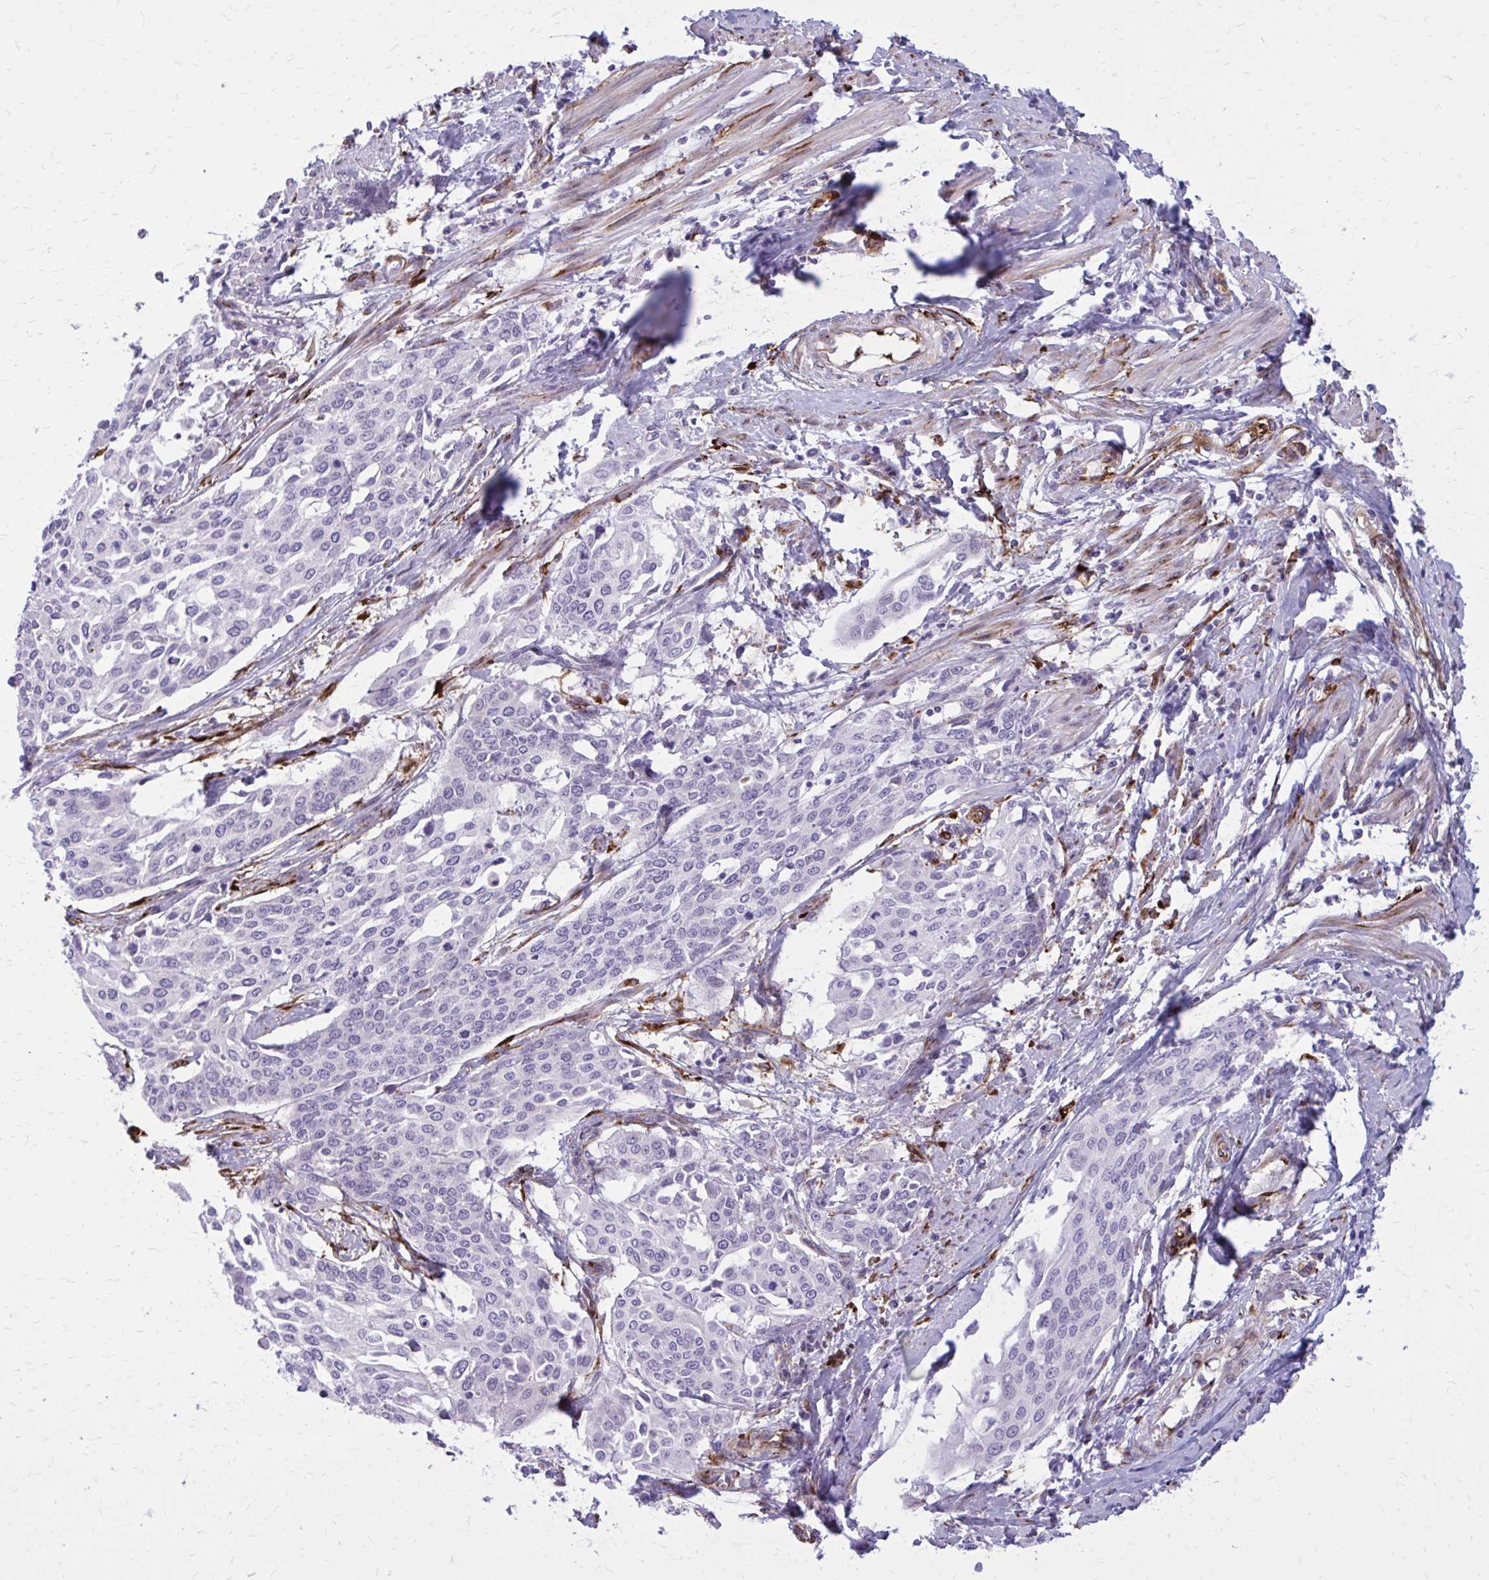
{"staining": {"intensity": "negative", "quantity": "none", "location": "none"}, "tissue": "cervical cancer", "cell_type": "Tumor cells", "image_type": "cancer", "snomed": [{"axis": "morphology", "description": "Squamous cell carcinoma, NOS"}, {"axis": "topography", "description": "Cervix"}], "caption": "DAB immunohistochemical staining of human squamous cell carcinoma (cervical) shows no significant positivity in tumor cells.", "gene": "BEND5", "patient": {"sex": "female", "age": 44}}